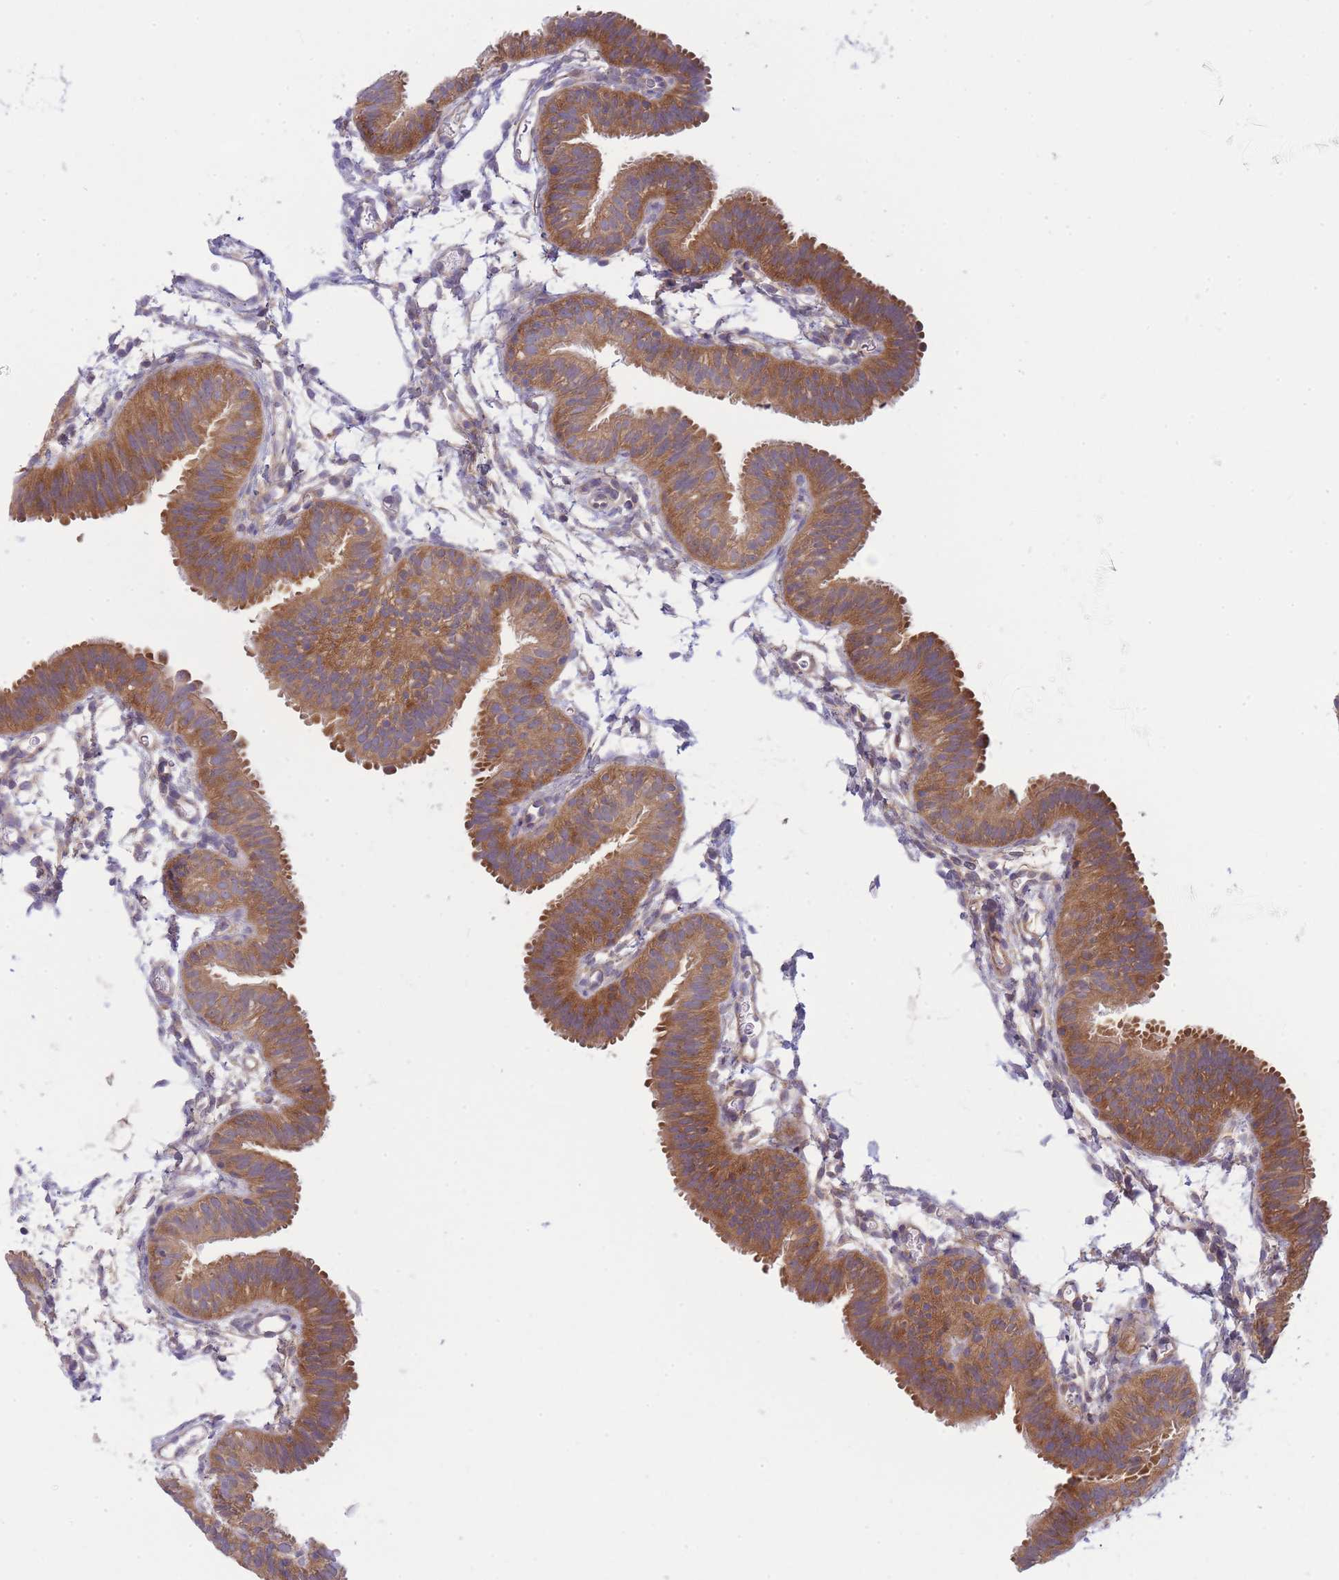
{"staining": {"intensity": "moderate", "quantity": ">75%", "location": "cytoplasmic/membranous"}, "tissue": "fallopian tube", "cell_type": "Glandular cells", "image_type": "normal", "snomed": [{"axis": "morphology", "description": "Normal tissue, NOS"}, {"axis": "topography", "description": "Fallopian tube"}], "caption": "Immunohistochemical staining of normal human fallopian tube demonstrates >75% levels of moderate cytoplasmic/membranous protein staining in approximately >75% of glandular cells.", "gene": "PFDN6", "patient": {"sex": "female", "age": 35}}